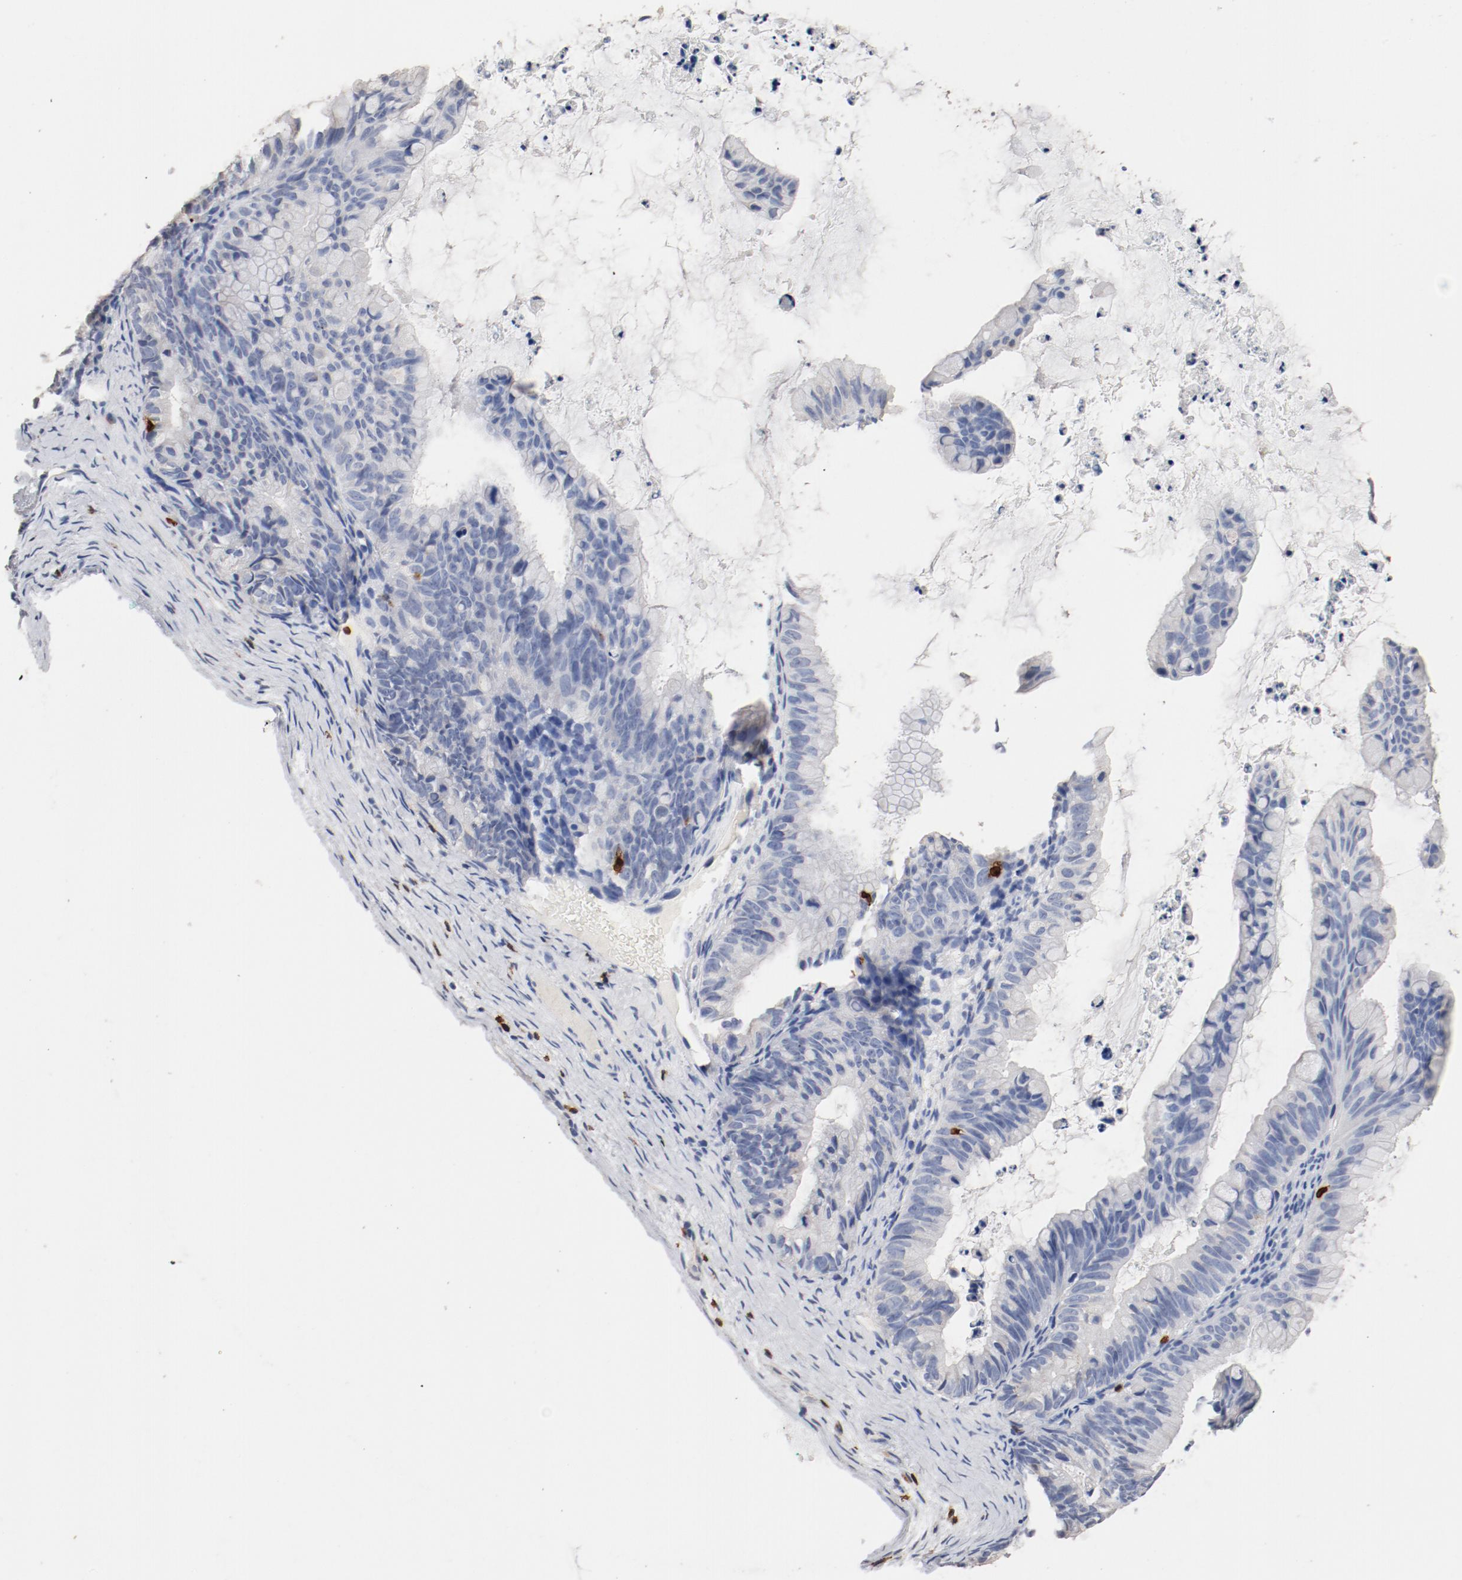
{"staining": {"intensity": "negative", "quantity": "none", "location": "none"}, "tissue": "ovarian cancer", "cell_type": "Tumor cells", "image_type": "cancer", "snomed": [{"axis": "morphology", "description": "Cystadenocarcinoma, mucinous, NOS"}, {"axis": "topography", "description": "Ovary"}], "caption": "This is an immunohistochemistry image of human ovarian cancer (mucinous cystadenocarcinoma). There is no expression in tumor cells.", "gene": "CD247", "patient": {"sex": "female", "age": 36}}